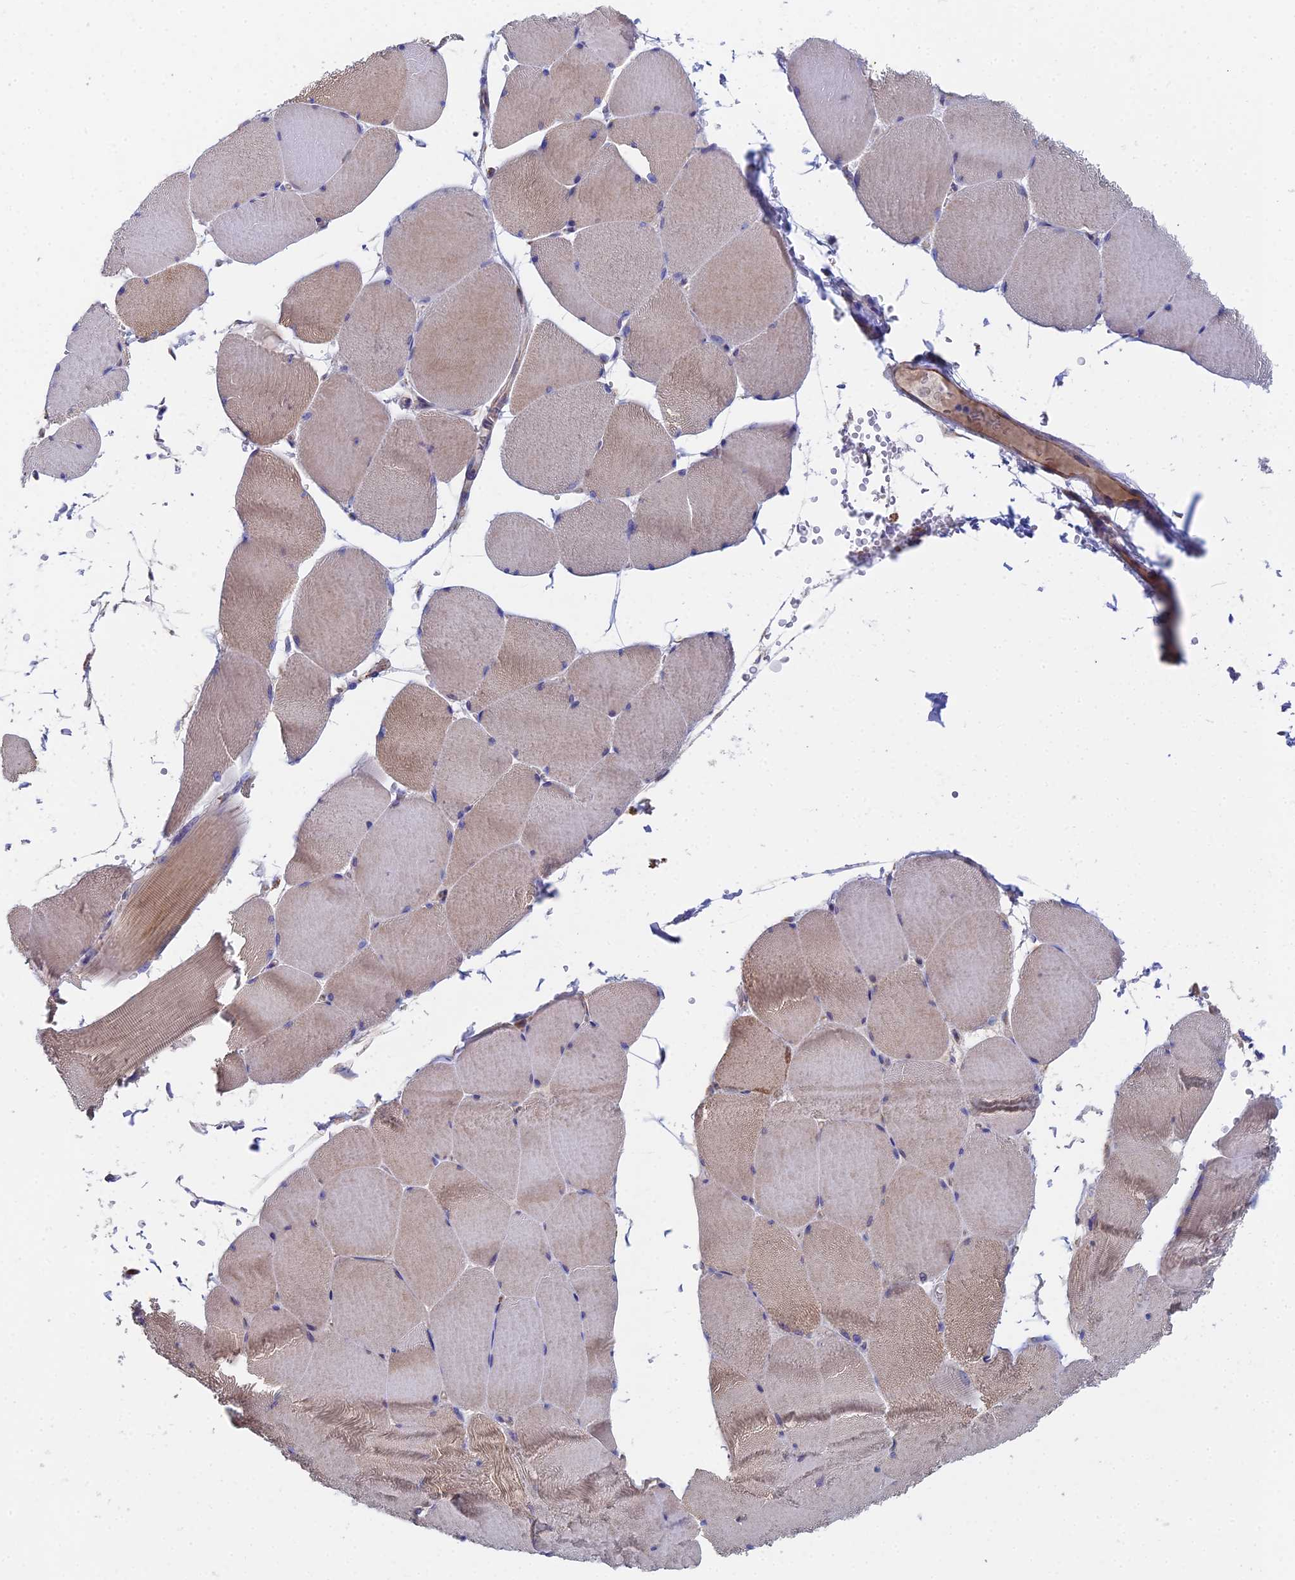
{"staining": {"intensity": "weak", "quantity": "25%-75%", "location": "cytoplasmic/membranous"}, "tissue": "skeletal muscle", "cell_type": "Myocytes", "image_type": "normal", "snomed": [{"axis": "morphology", "description": "Normal tissue, NOS"}, {"axis": "topography", "description": "Skeletal muscle"}, {"axis": "topography", "description": "Head-Neck"}], "caption": "Benign skeletal muscle was stained to show a protein in brown. There is low levels of weak cytoplasmic/membranous staining in about 25%-75% of myocytes.", "gene": "SPOCK2", "patient": {"sex": "male", "age": 66}}